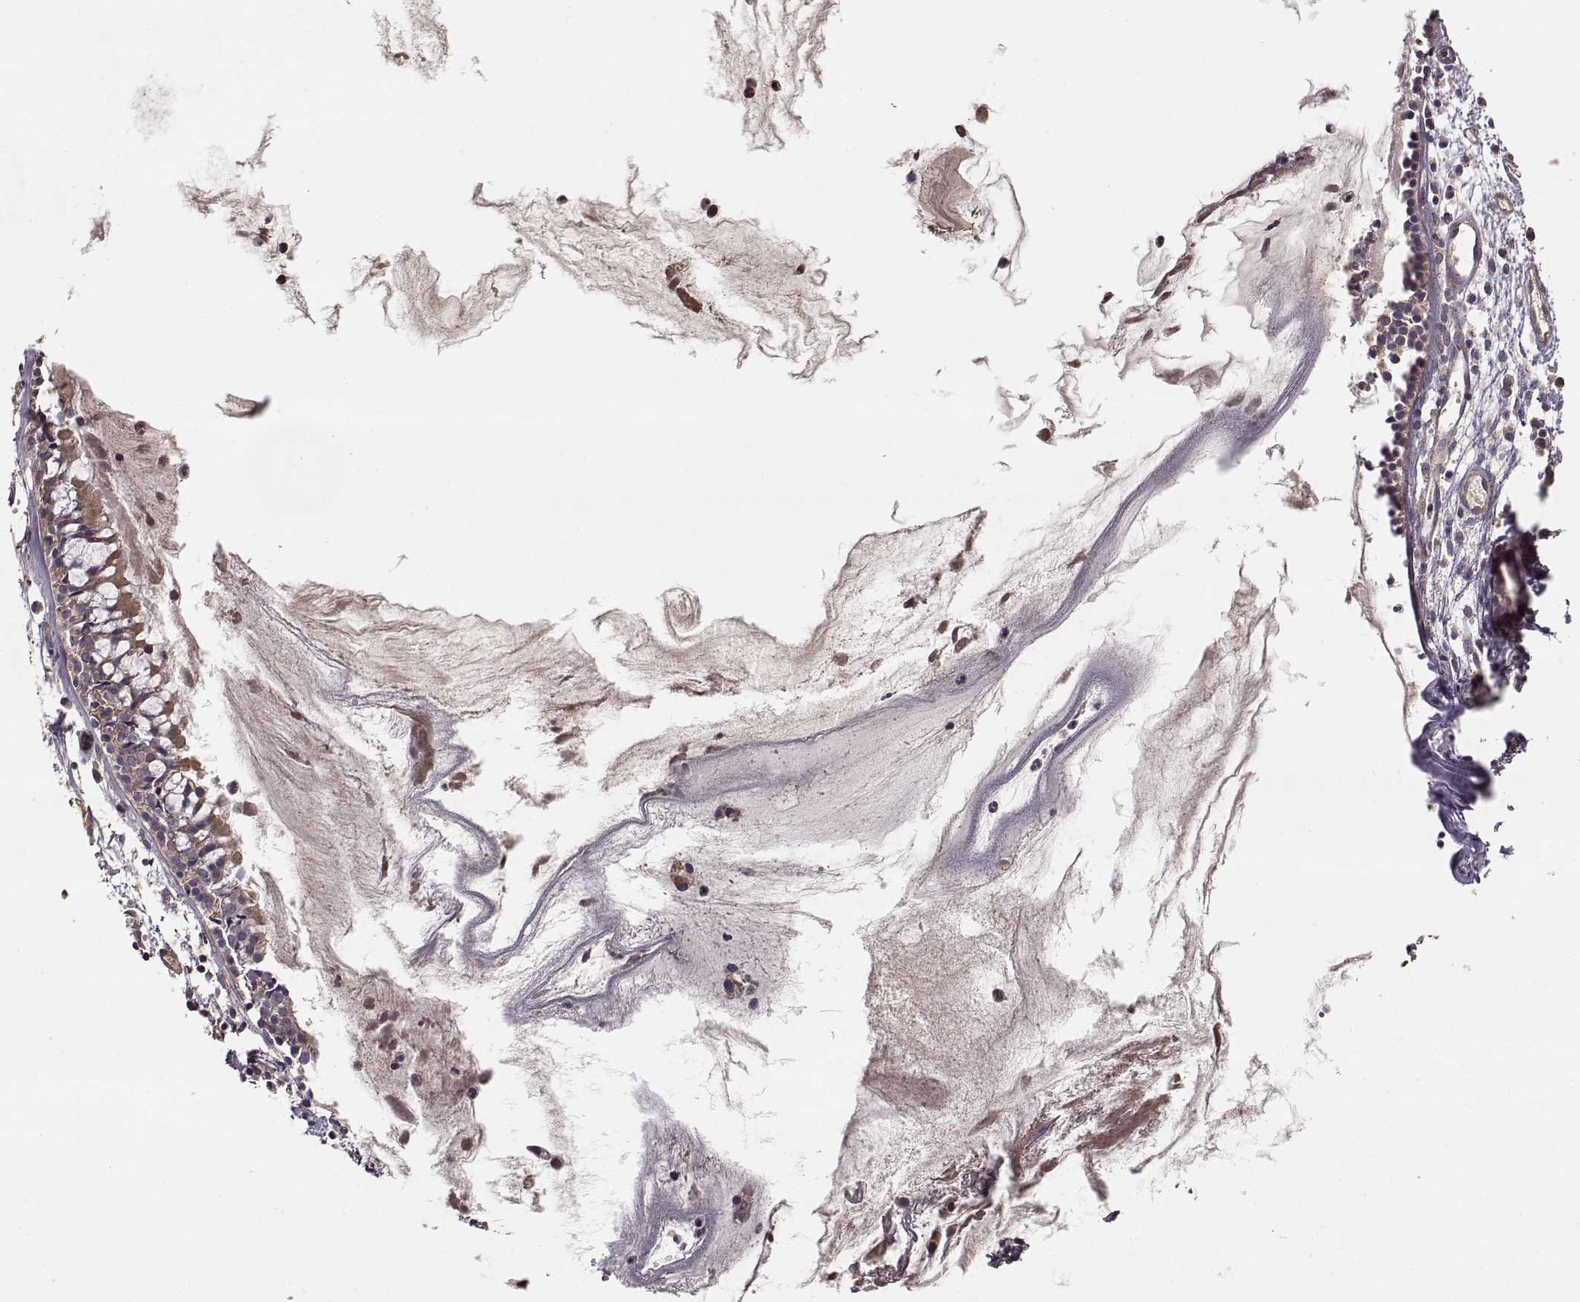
{"staining": {"intensity": "weak", "quantity": ">75%", "location": "cytoplasmic/membranous"}, "tissue": "nasopharynx", "cell_type": "Respiratory epithelial cells", "image_type": "normal", "snomed": [{"axis": "morphology", "description": "Normal tissue, NOS"}, {"axis": "topography", "description": "Nasopharynx"}], "caption": "The image shows a brown stain indicating the presence of a protein in the cytoplasmic/membranous of respiratory epithelial cells in nasopharynx.", "gene": "TARS3", "patient": {"sex": "male", "age": 31}}